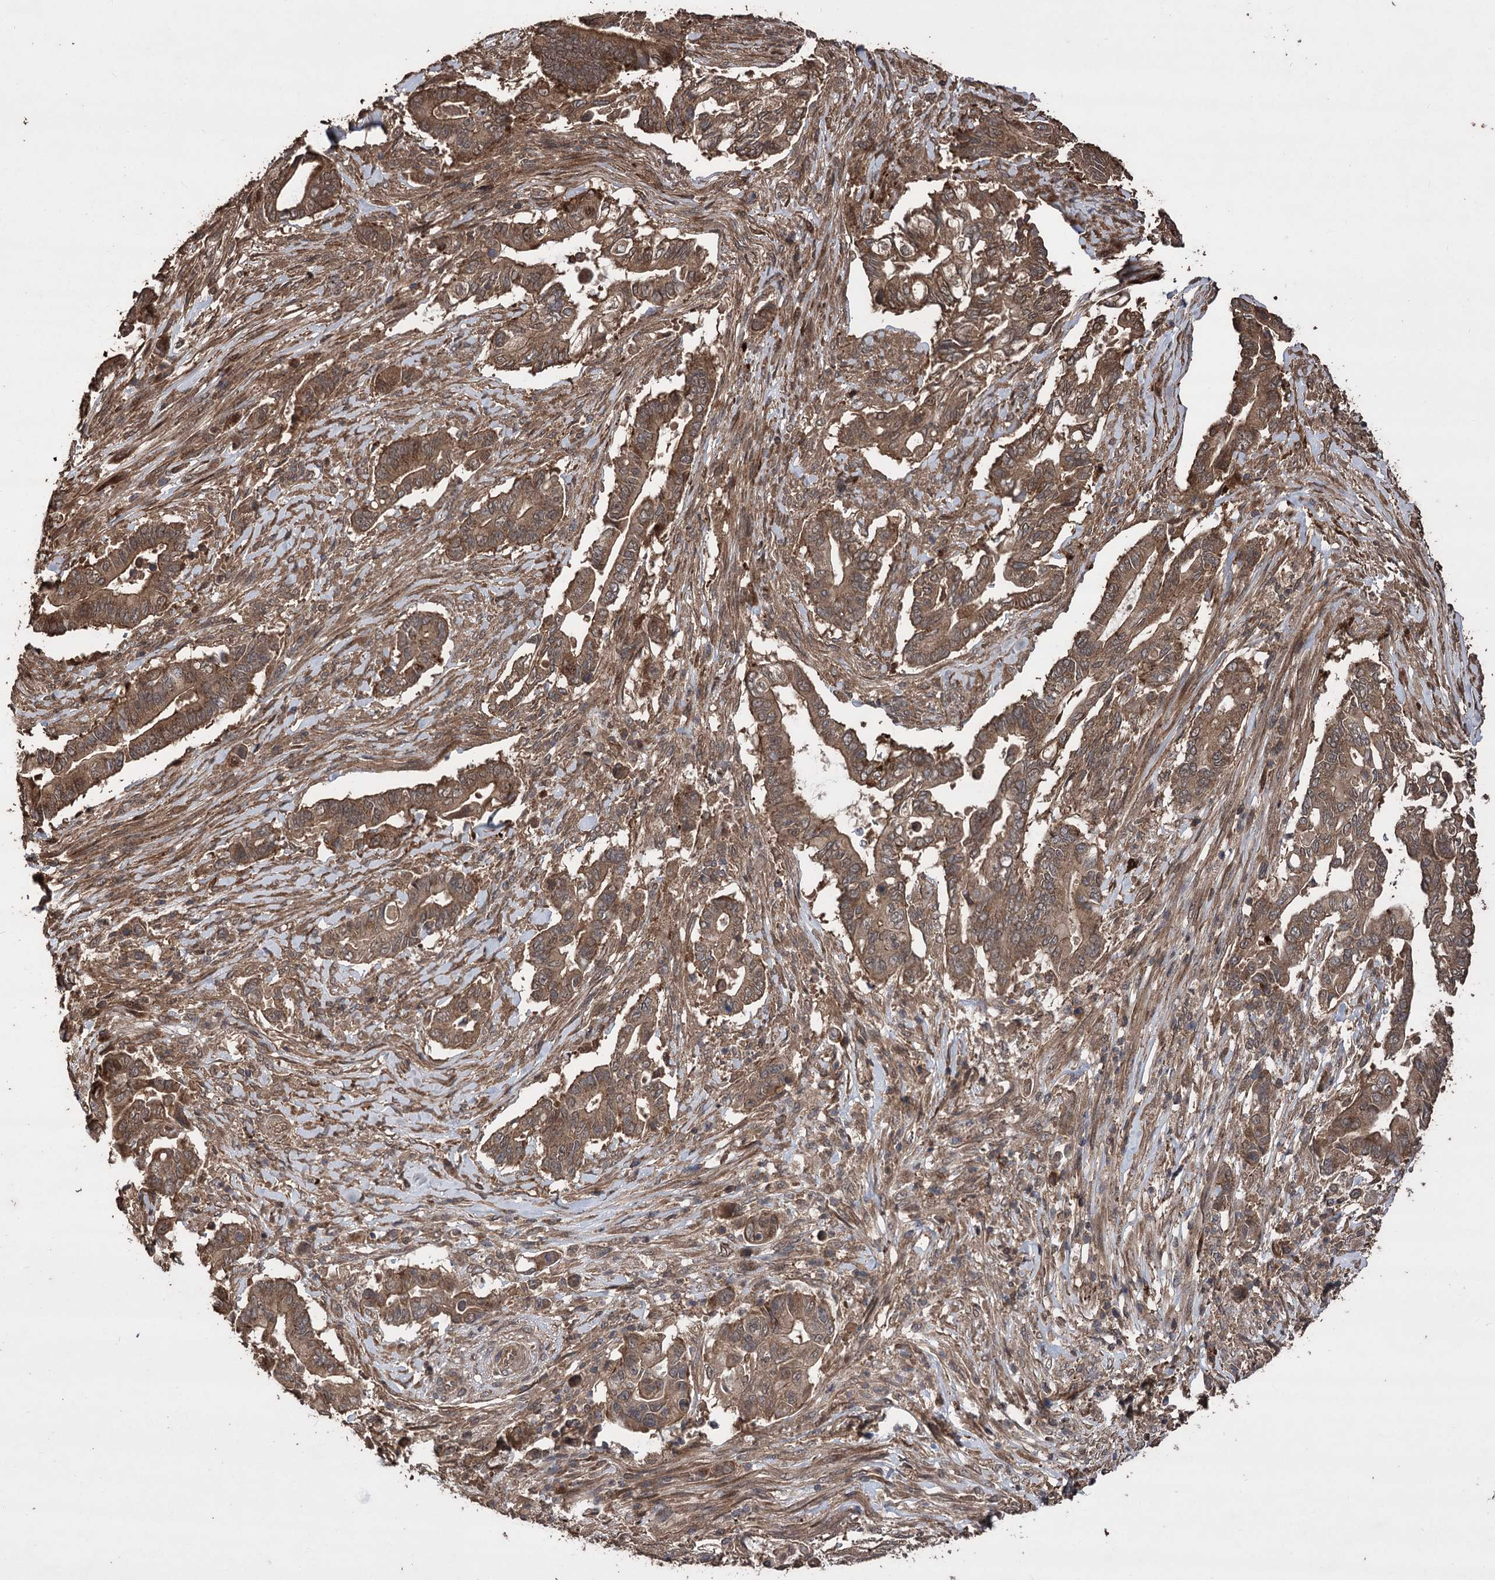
{"staining": {"intensity": "moderate", "quantity": ">75%", "location": "cytoplasmic/membranous"}, "tissue": "pancreatic cancer", "cell_type": "Tumor cells", "image_type": "cancer", "snomed": [{"axis": "morphology", "description": "Adenocarcinoma, NOS"}, {"axis": "topography", "description": "Pancreas"}], "caption": "Immunohistochemistry of pancreatic cancer (adenocarcinoma) demonstrates medium levels of moderate cytoplasmic/membranous expression in about >75% of tumor cells.", "gene": "RASSF3", "patient": {"sex": "male", "age": 68}}